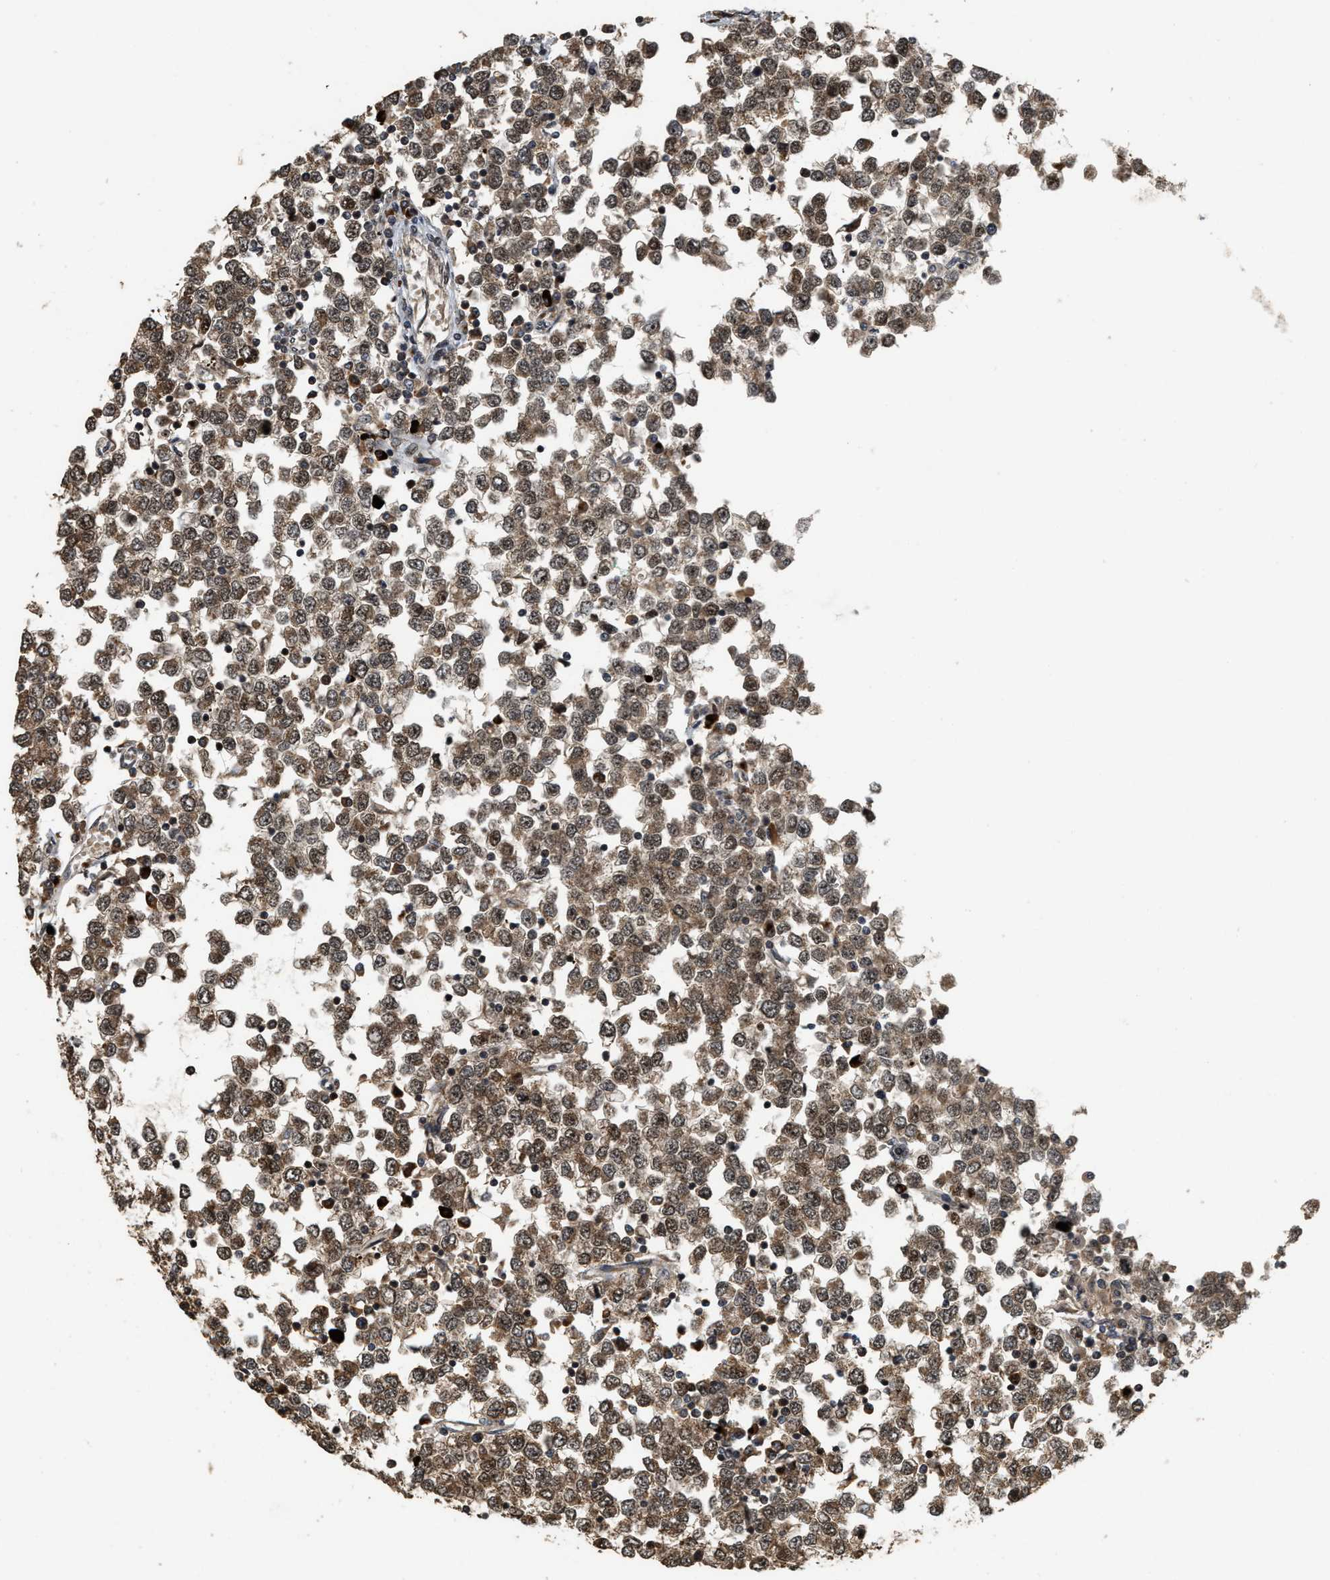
{"staining": {"intensity": "moderate", "quantity": ">75%", "location": "cytoplasmic/membranous,nuclear"}, "tissue": "testis cancer", "cell_type": "Tumor cells", "image_type": "cancer", "snomed": [{"axis": "morphology", "description": "Seminoma, NOS"}, {"axis": "topography", "description": "Testis"}], "caption": "Seminoma (testis) stained with a protein marker reveals moderate staining in tumor cells.", "gene": "ELP2", "patient": {"sex": "male", "age": 65}}